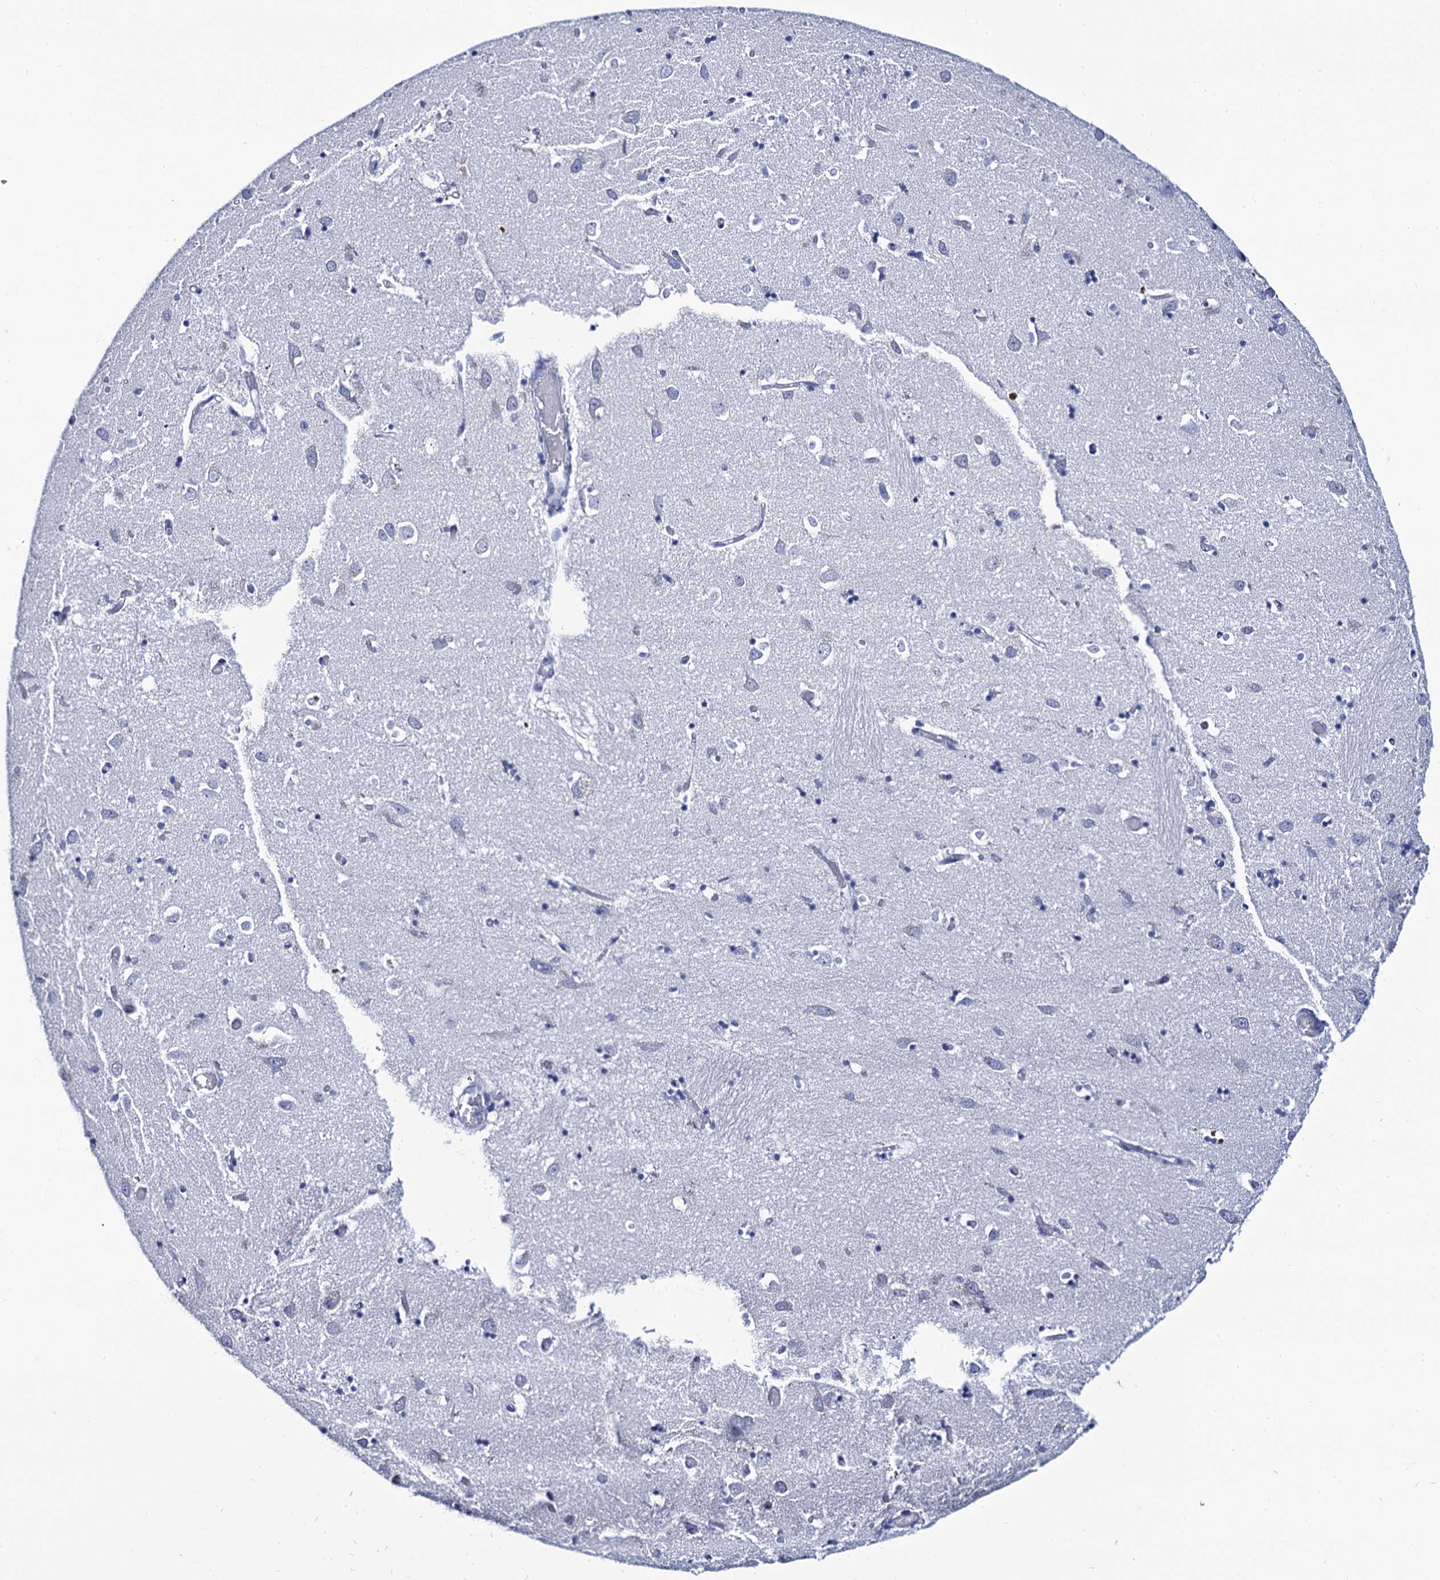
{"staining": {"intensity": "negative", "quantity": "none", "location": "none"}, "tissue": "caudate", "cell_type": "Glial cells", "image_type": "normal", "snomed": [{"axis": "morphology", "description": "Normal tissue, NOS"}, {"axis": "topography", "description": "Lateral ventricle wall"}], "caption": "An immunohistochemistry (IHC) image of benign caudate is shown. There is no staining in glial cells of caudate.", "gene": "RAB3IP", "patient": {"sex": "male", "age": 70}}